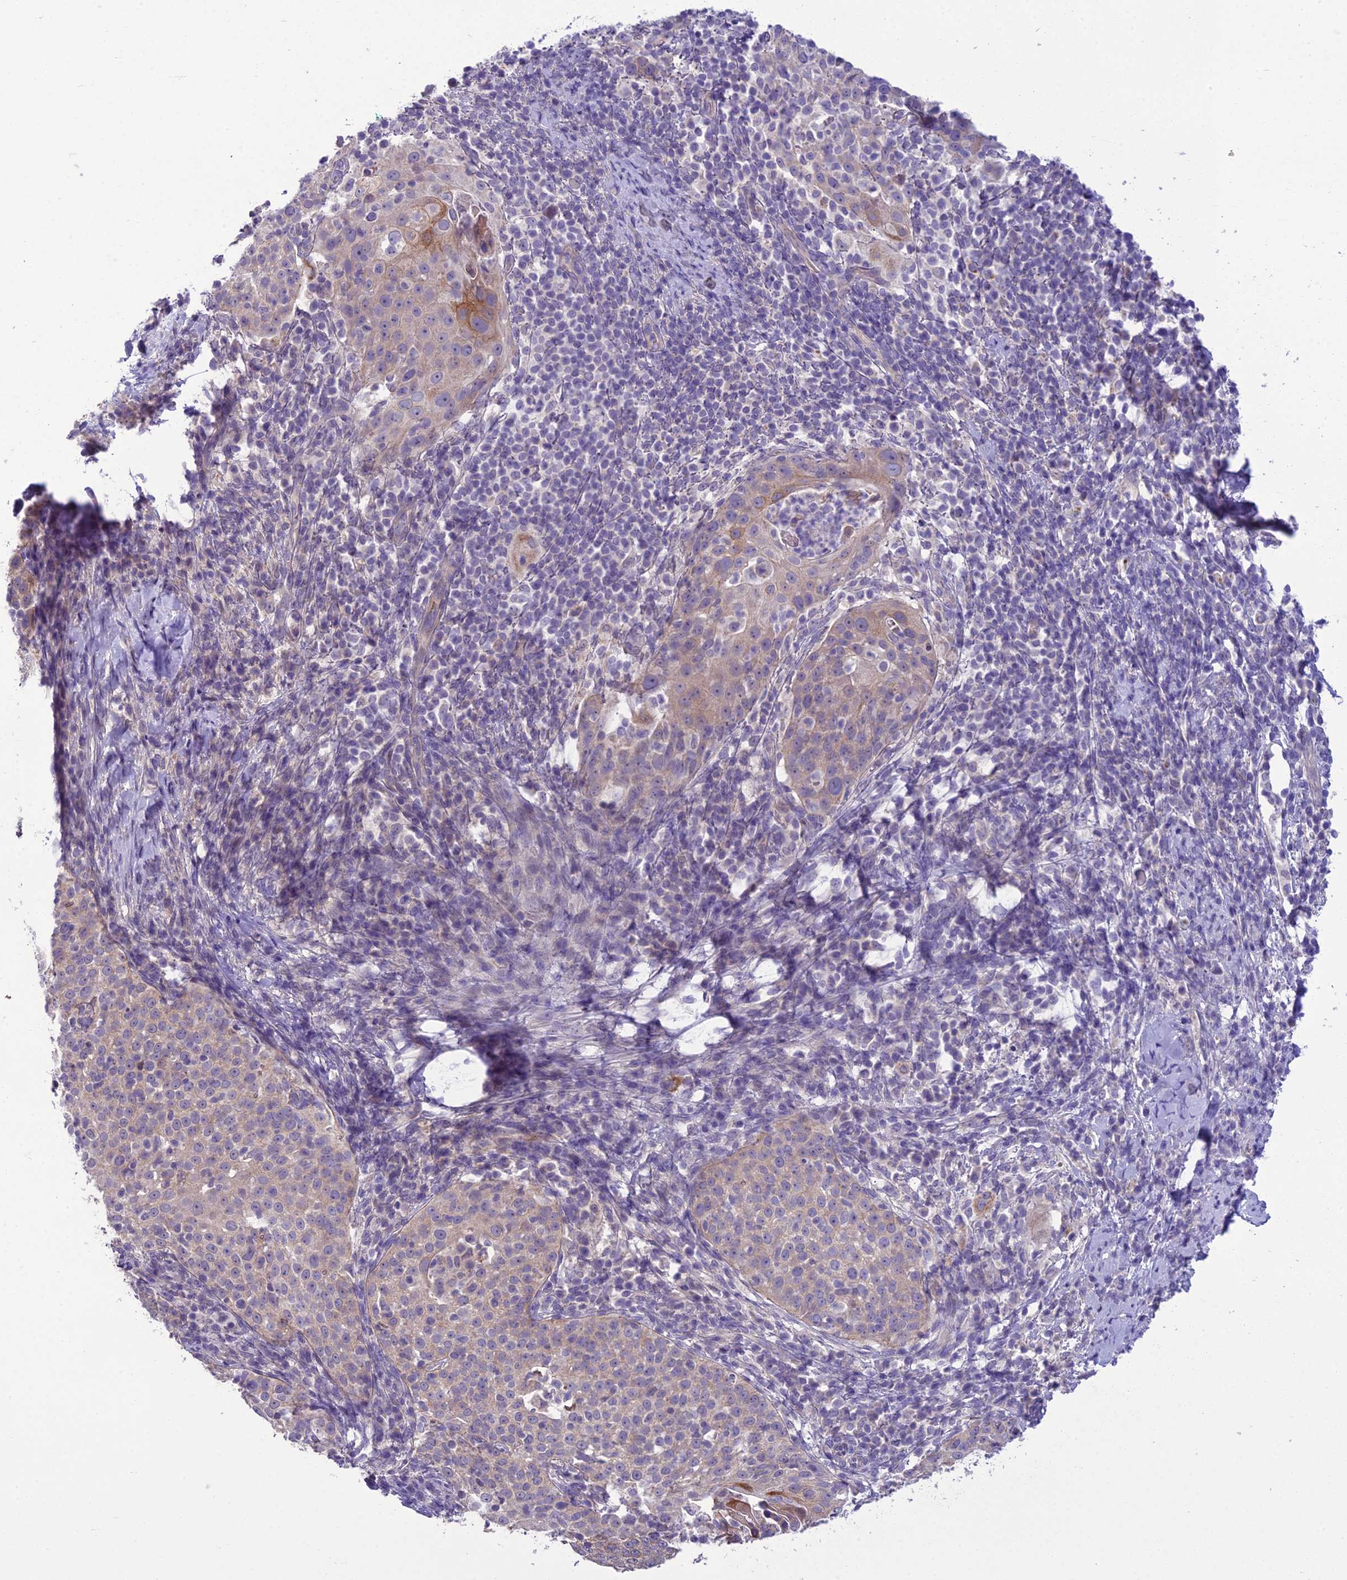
{"staining": {"intensity": "weak", "quantity": "<25%", "location": "cytoplasmic/membranous"}, "tissue": "cervical cancer", "cell_type": "Tumor cells", "image_type": "cancer", "snomed": [{"axis": "morphology", "description": "Squamous cell carcinoma, NOS"}, {"axis": "topography", "description": "Cervix"}], "caption": "The image demonstrates no significant expression in tumor cells of cervical cancer. Nuclei are stained in blue.", "gene": "SCRT1", "patient": {"sex": "female", "age": 57}}